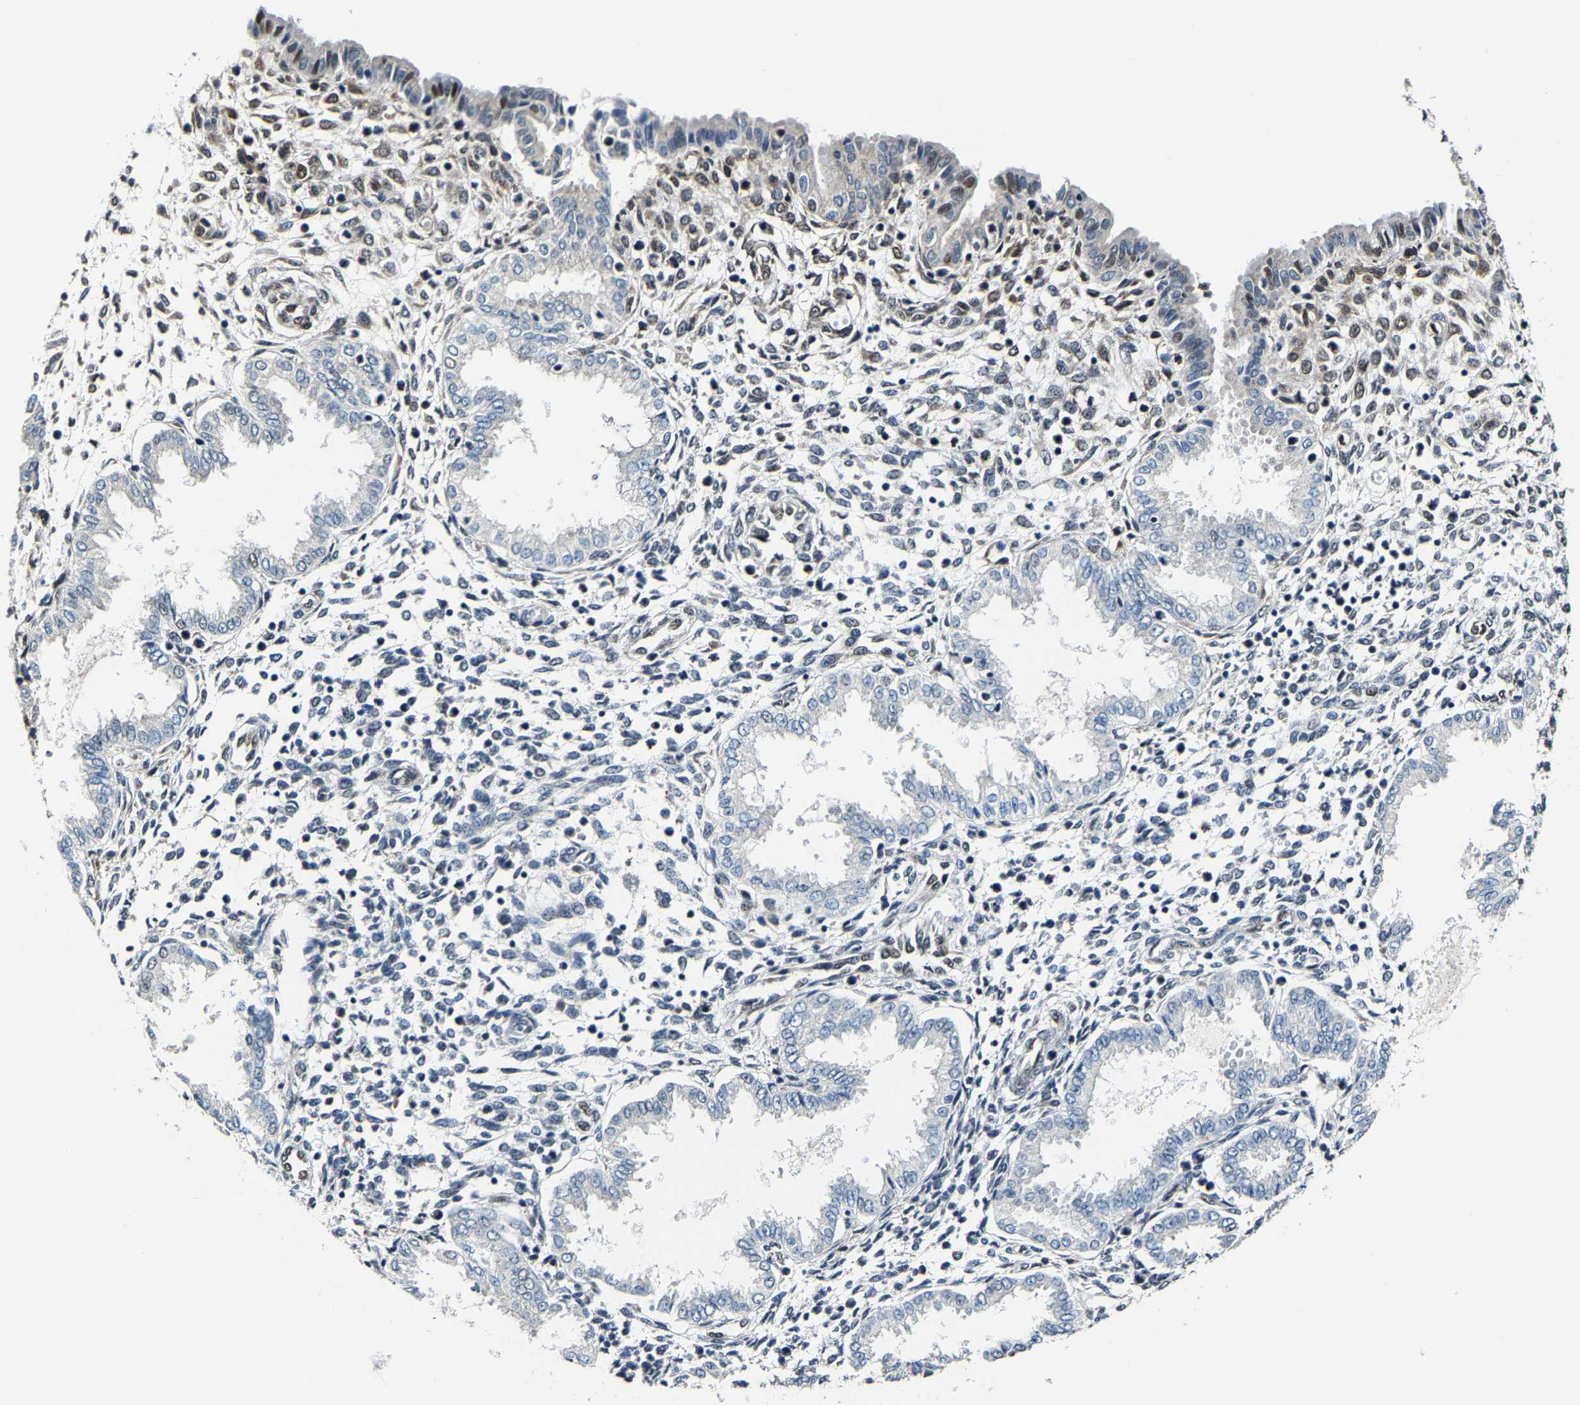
{"staining": {"intensity": "weak", "quantity": "25%-75%", "location": "nuclear"}, "tissue": "endometrium", "cell_type": "Cells in endometrial stroma", "image_type": "normal", "snomed": [{"axis": "morphology", "description": "Normal tissue, NOS"}, {"axis": "topography", "description": "Endometrium"}], "caption": "IHC (DAB) staining of benign human endometrium reveals weak nuclear protein positivity in approximately 25%-75% of cells in endometrial stroma.", "gene": "METTL1", "patient": {"sex": "female", "age": 33}}